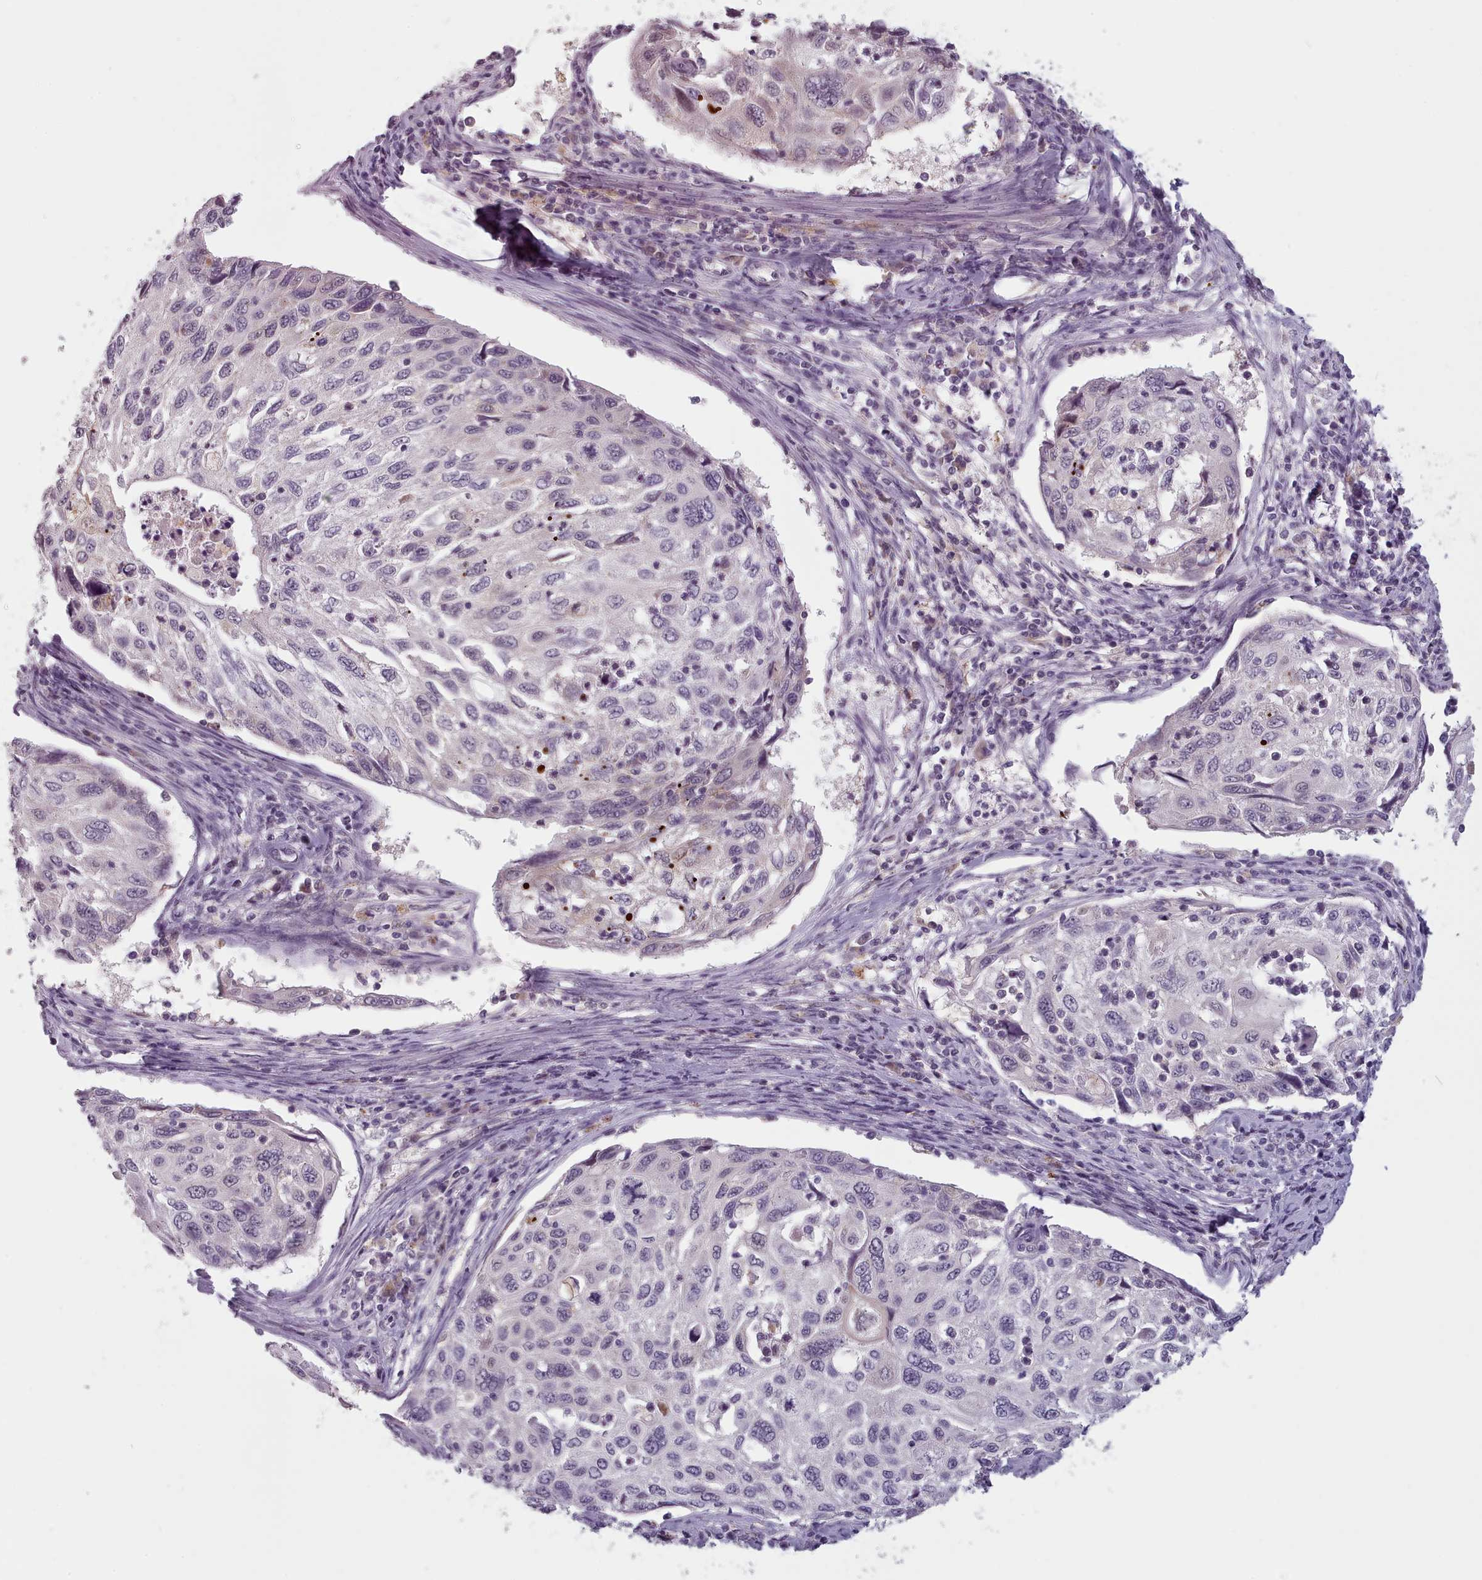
{"staining": {"intensity": "negative", "quantity": "none", "location": "none"}, "tissue": "cervical cancer", "cell_type": "Tumor cells", "image_type": "cancer", "snomed": [{"axis": "morphology", "description": "Squamous cell carcinoma, NOS"}, {"axis": "topography", "description": "Cervix"}], "caption": "Immunohistochemistry (IHC) of human squamous cell carcinoma (cervical) reveals no staining in tumor cells. The staining is performed using DAB (3,3'-diaminobenzidine) brown chromogen with nuclei counter-stained in using hematoxylin.", "gene": "PBX4", "patient": {"sex": "female", "age": 70}}